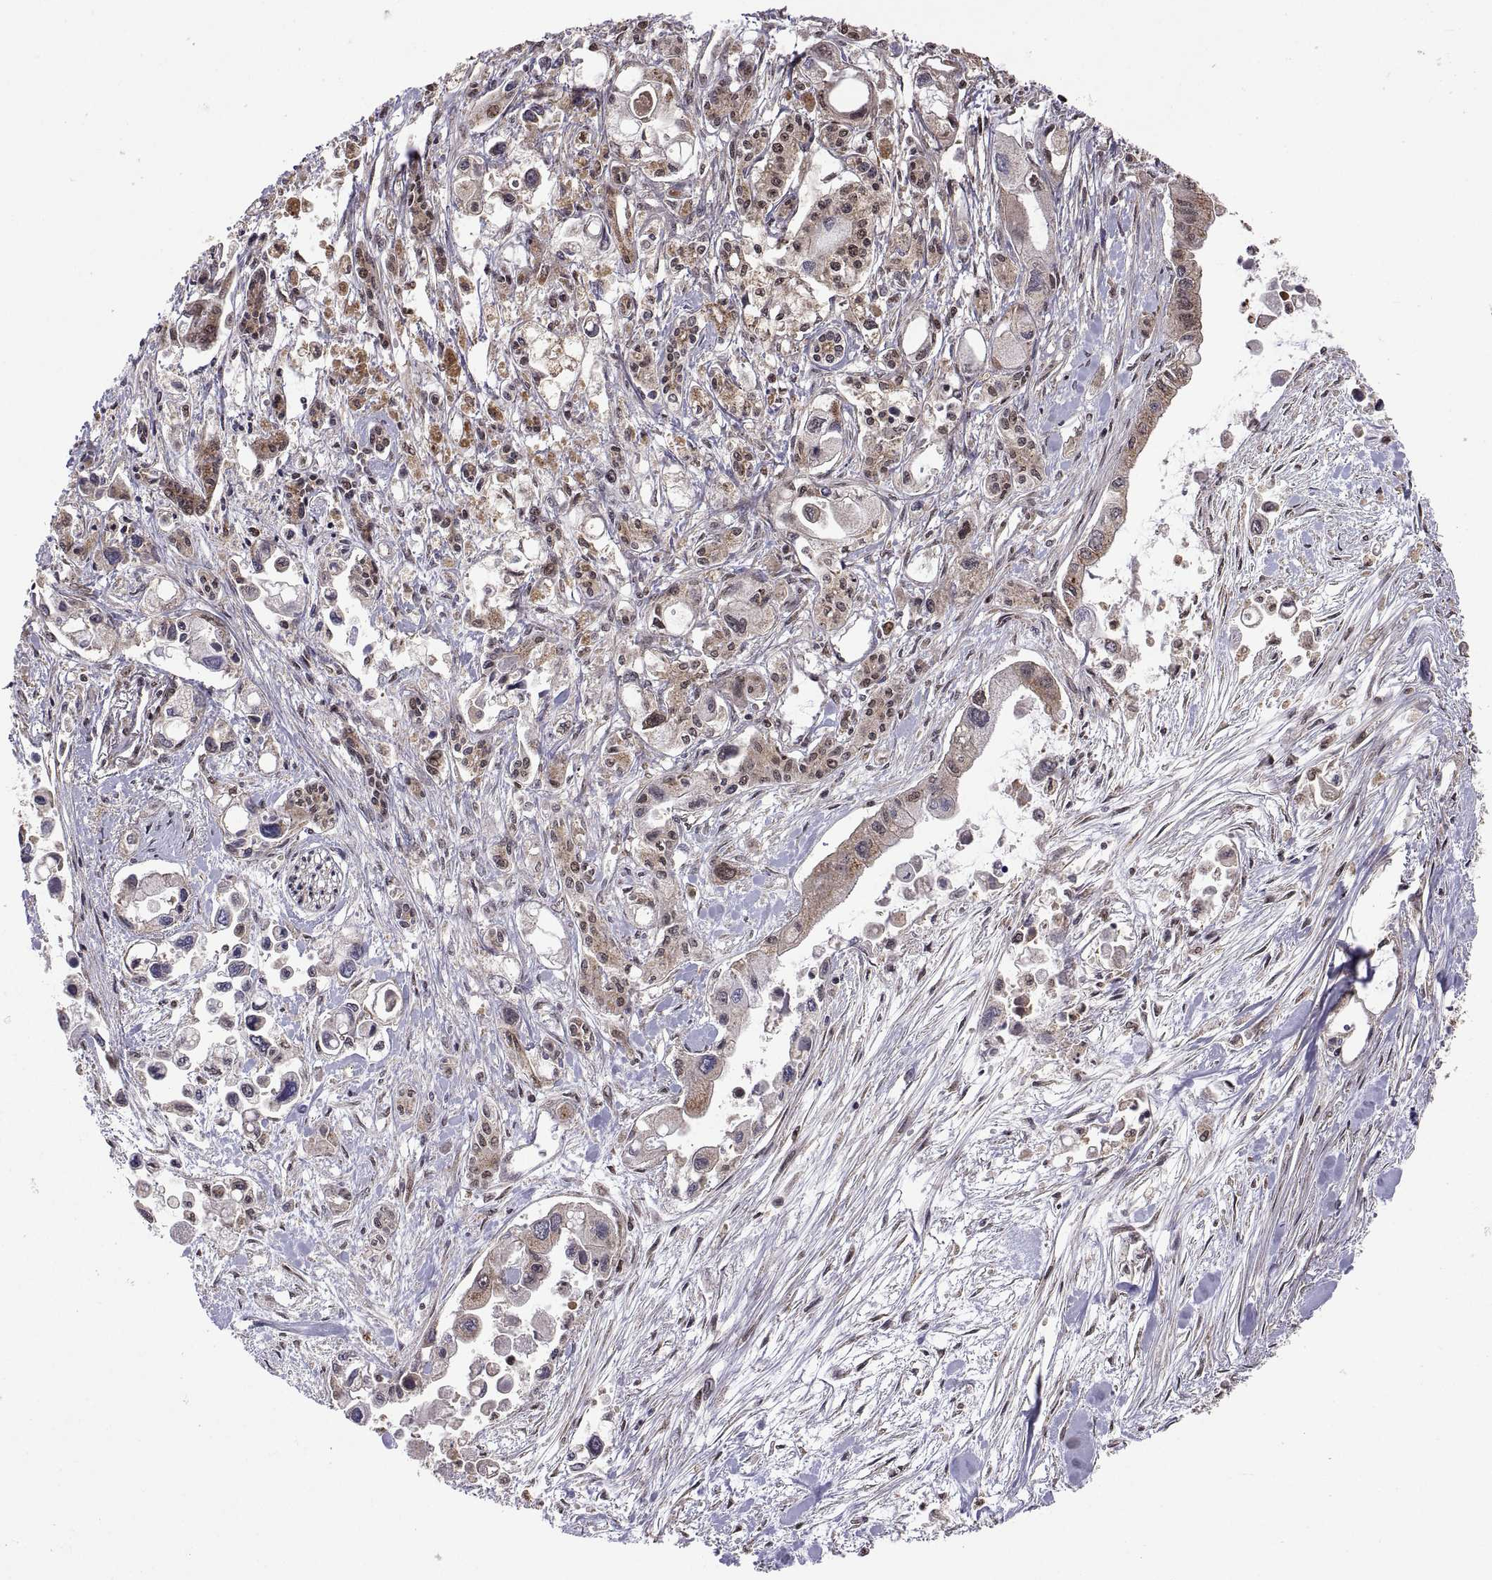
{"staining": {"intensity": "weak", "quantity": ">75%", "location": "cytoplasmic/membranous"}, "tissue": "pancreatic cancer", "cell_type": "Tumor cells", "image_type": "cancer", "snomed": [{"axis": "morphology", "description": "Adenocarcinoma, NOS"}, {"axis": "topography", "description": "Pancreas"}], "caption": "A photomicrograph of pancreatic cancer stained for a protein displays weak cytoplasmic/membranous brown staining in tumor cells.", "gene": "ZNRF2", "patient": {"sex": "female", "age": 61}}